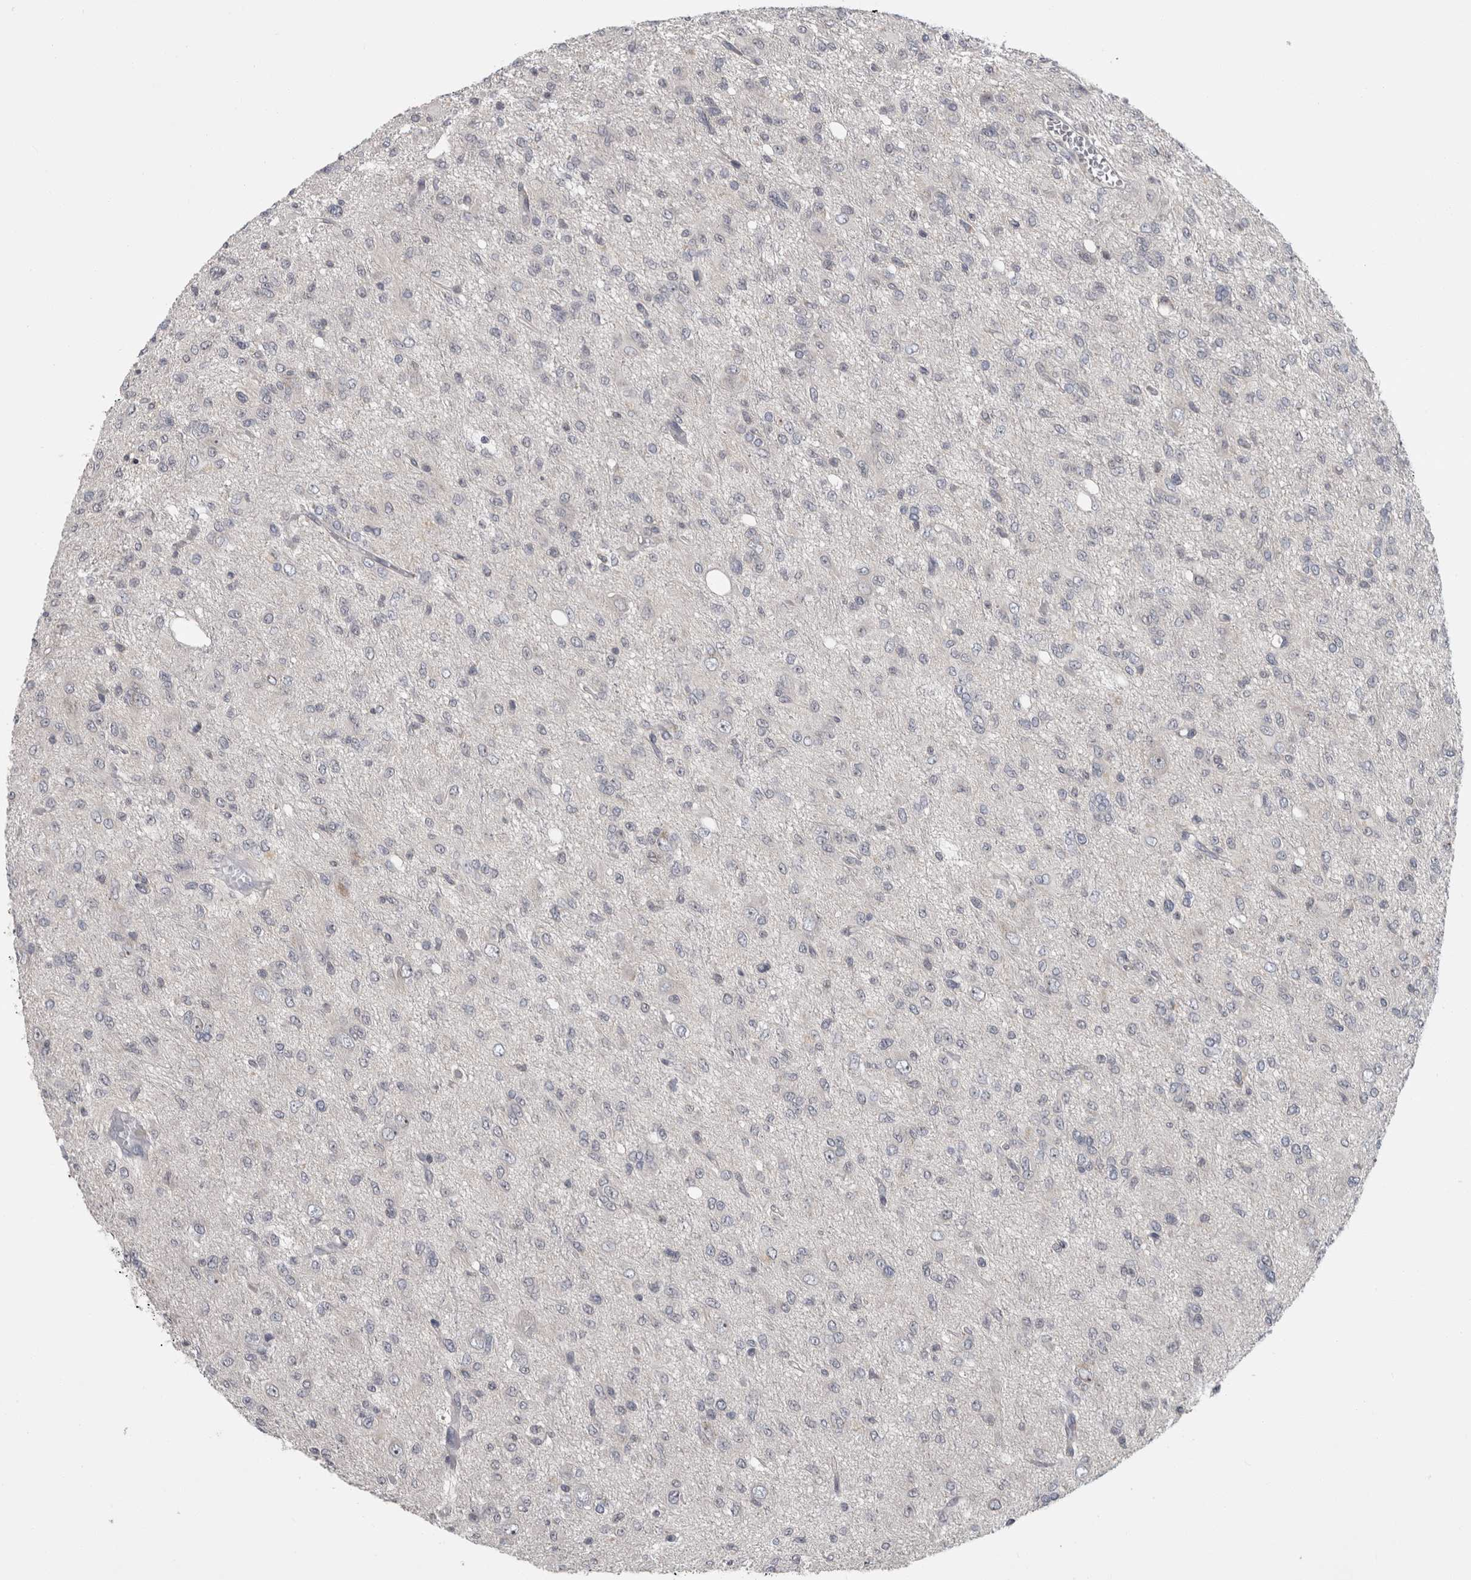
{"staining": {"intensity": "negative", "quantity": "none", "location": "none"}, "tissue": "glioma", "cell_type": "Tumor cells", "image_type": "cancer", "snomed": [{"axis": "morphology", "description": "Glioma, malignant, High grade"}, {"axis": "topography", "description": "Brain"}], "caption": "This is a image of immunohistochemistry (IHC) staining of glioma, which shows no expression in tumor cells.", "gene": "RBM28", "patient": {"sex": "female", "age": 59}}